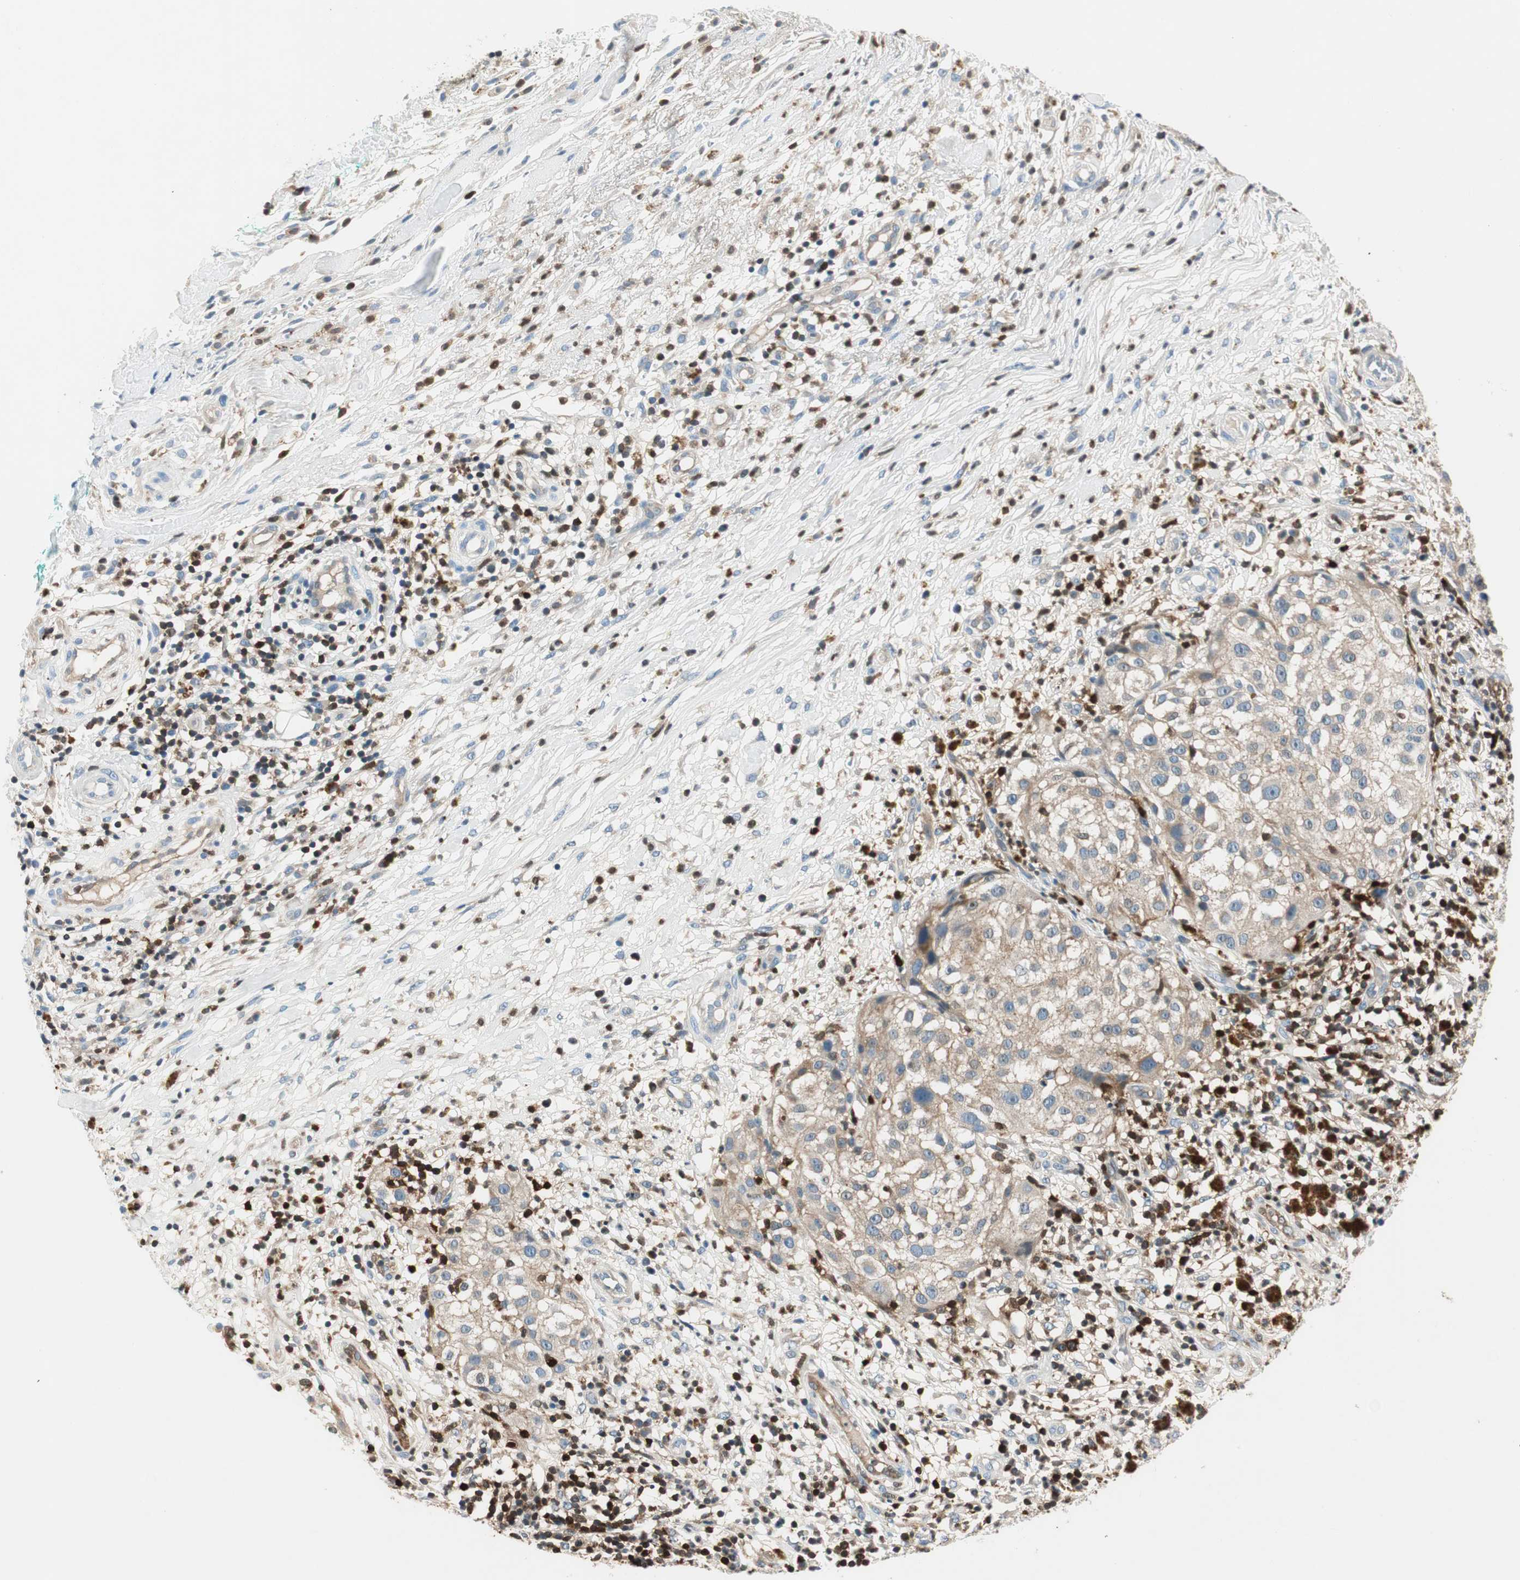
{"staining": {"intensity": "weak", "quantity": ">75%", "location": "cytoplasmic/membranous"}, "tissue": "melanoma", "cell_type": "Tumor cells", "image_type": "cancer", "snomed": [{"axis": "morphology", "description": "Necrosis, NOS"}, {"axis": "morphology", "description": "Malignant melanoma, NOS"}, {"axis": "topography", "description": "Skin"}], "caption": "A brown stain shows weak cytoplasmic/membranous positivity of a protein in human melanoma tumor cells. The protein is stained brown, and the nuclei are stained in blue (DAB IHC with brightfield microscopy, high magnification).", "gene": "COTL1", "patient": {"sex": "female", "age": 87}}